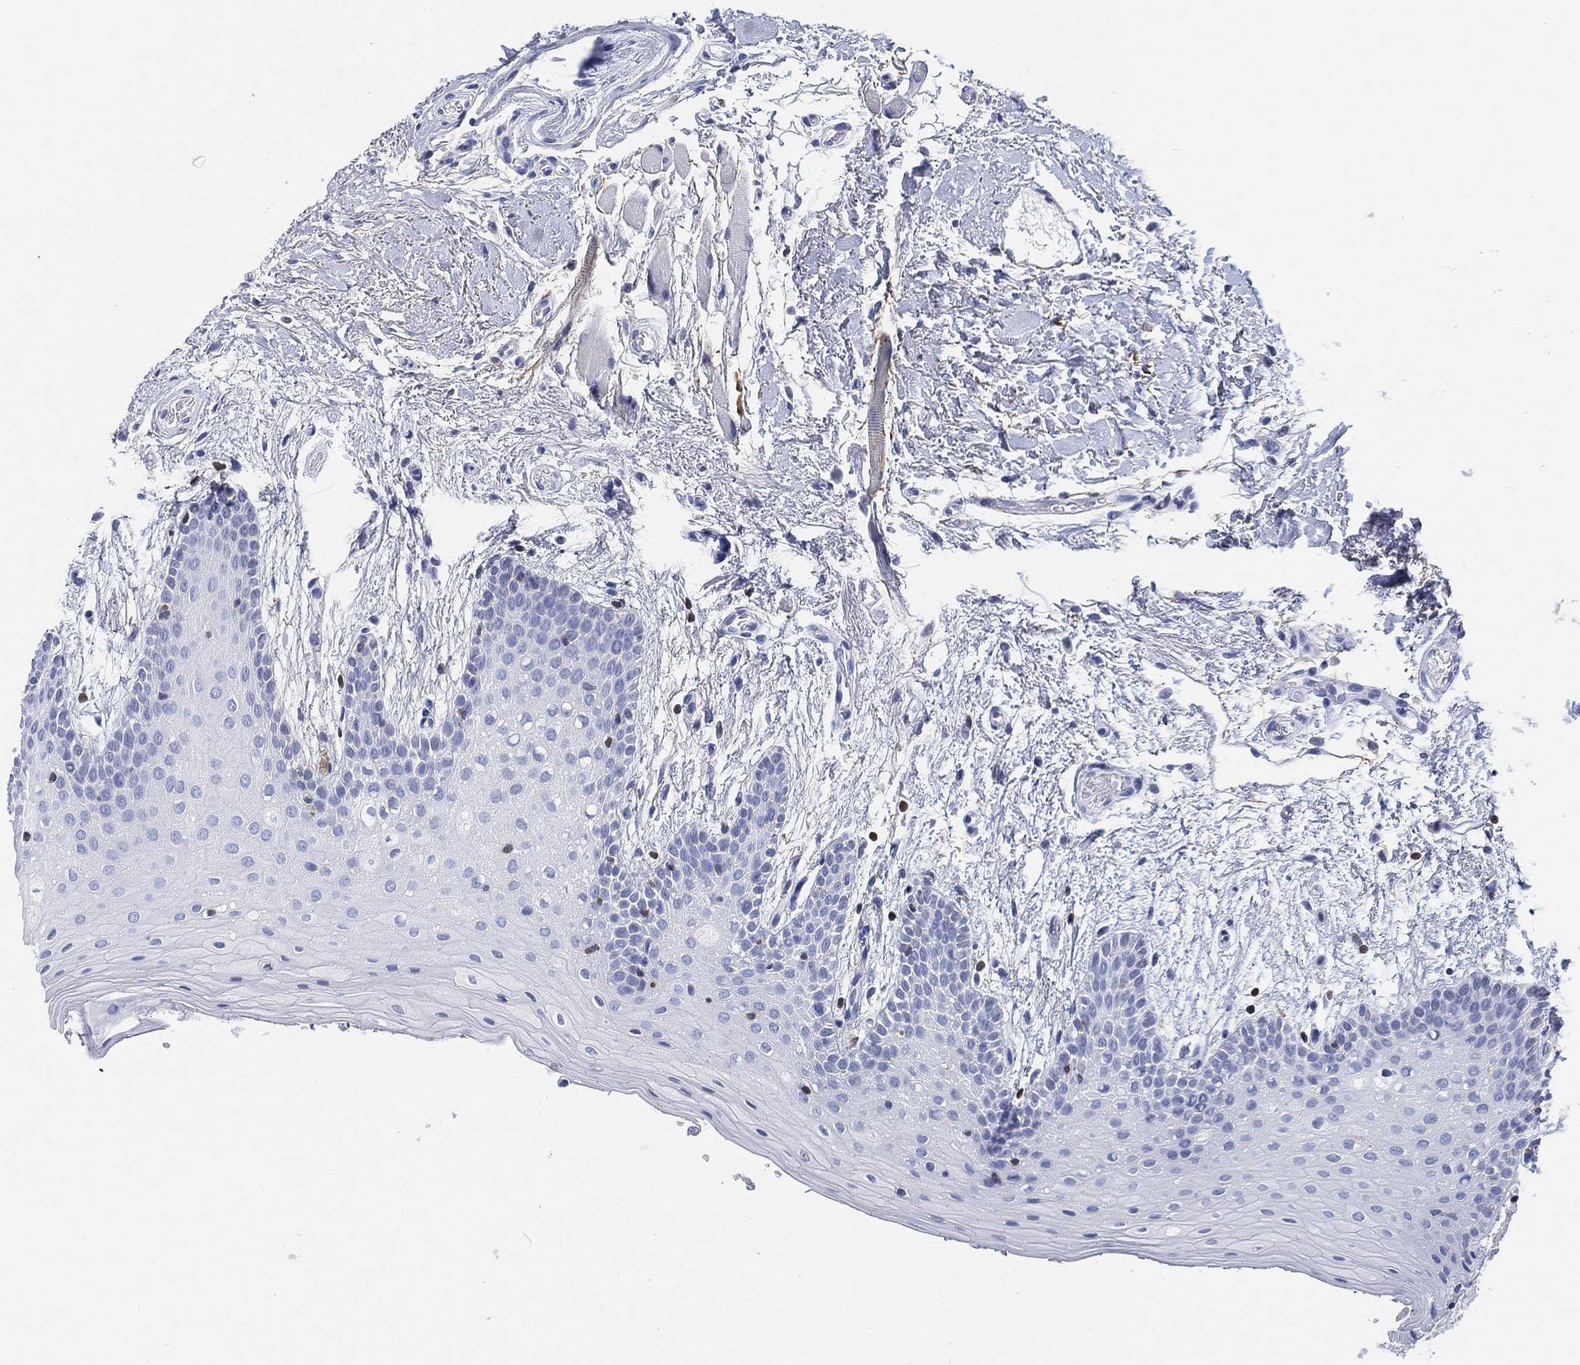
{"staining": {"intensity": "negative", "quantity": "none", "location": "none"}, "tissue": "oral mucosa", "cell_type": "Squamous epithelial cells", "image_type": "normal", "snomed": [{"axis": "morphology", "description": "Normal tissue, NOS"}, {"axis": "topography", "description": "Oral tissue"}, {"axis": "topography", "description": "Tounge, NOS"}], "caption": "The histopathology image reveals no significant staining in squamous epithelial cells of oral mucosa. The staining is performed using DAB brown chromogen with nuclei counter-stained in using hematoxylin.", "gene": "FYB1", "patient": {"sex": "female", "age": 86}}